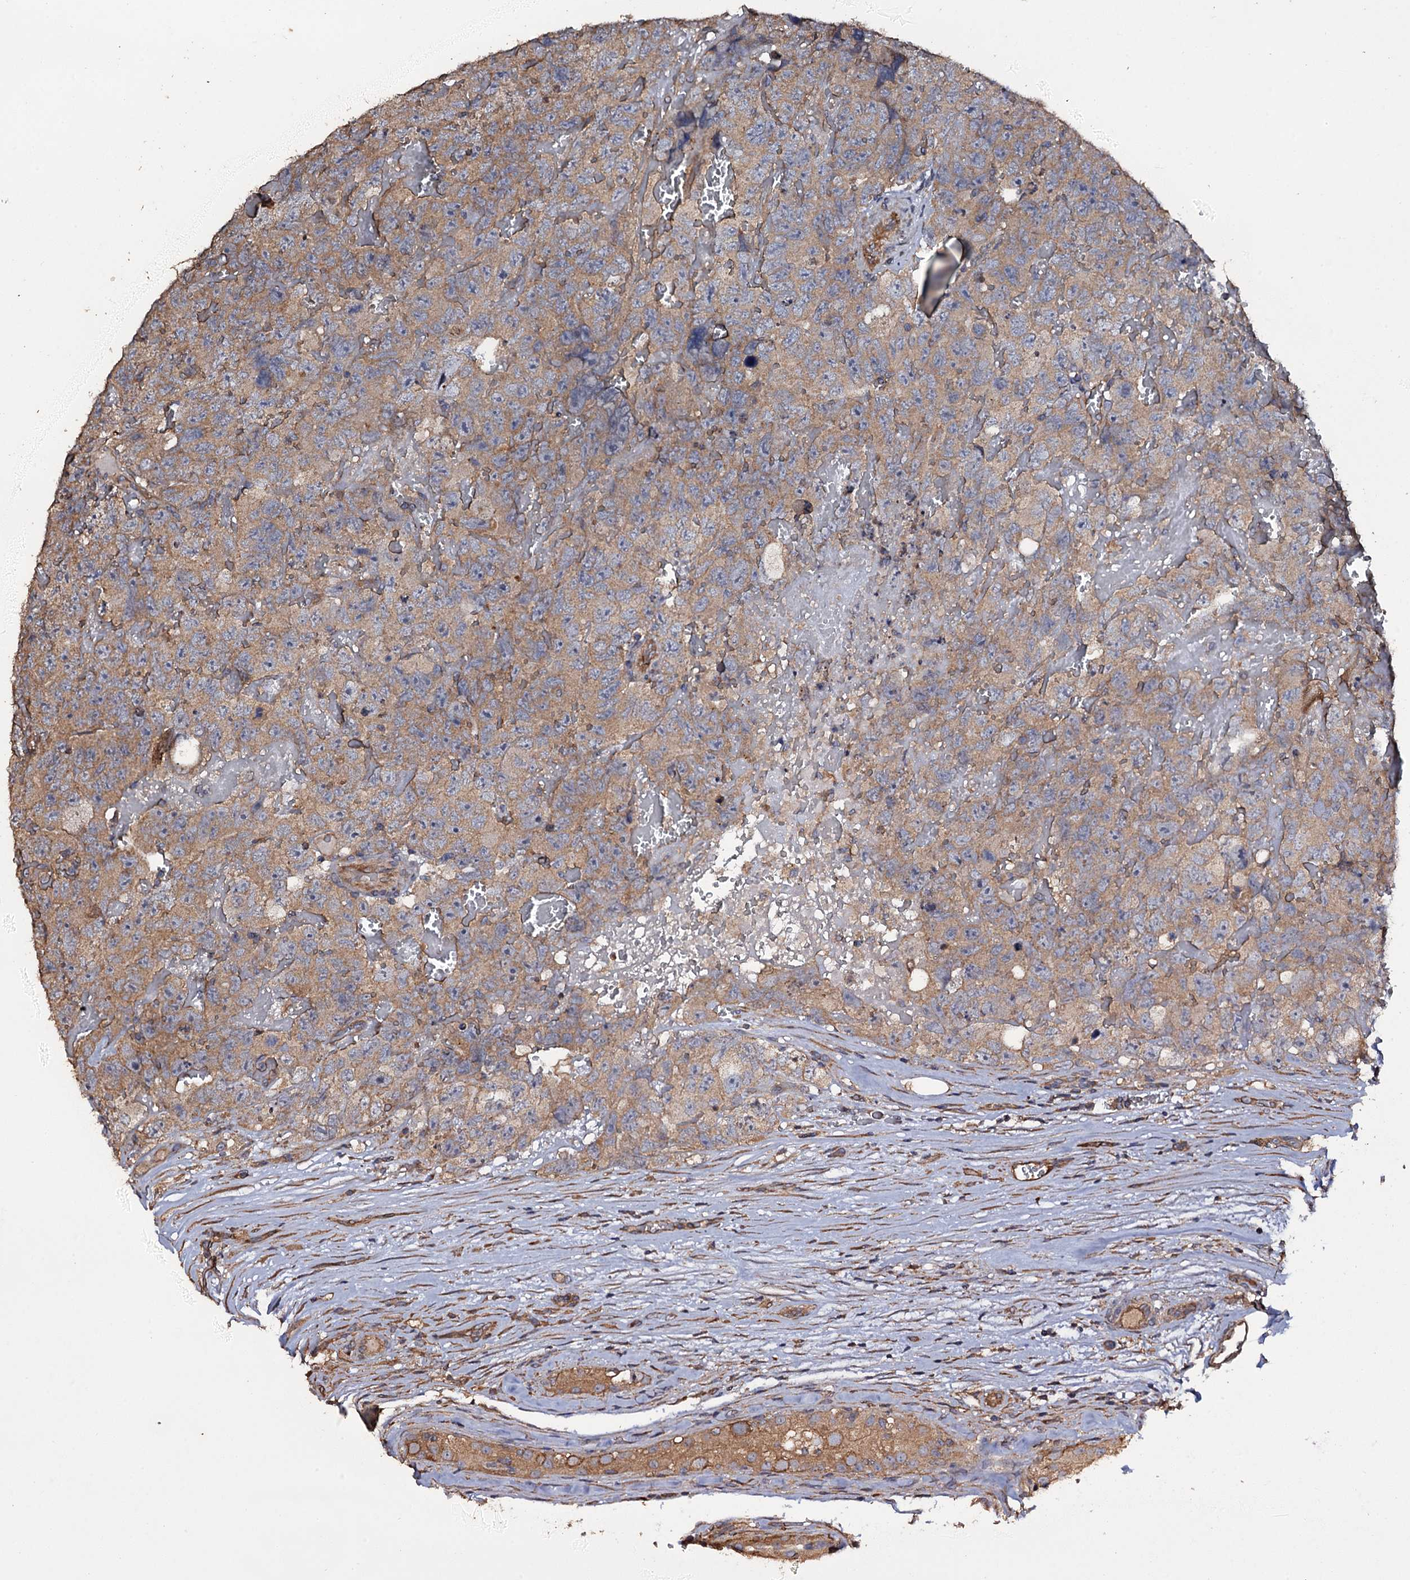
{"staining": {"intensity": "moderate", "quantity": ">75%", "location": "cytoplasmic/membranous"}, "tissue": "testis cancer", "cell_type": "Tumor cells", "image_type": "cancer", "snomed": [{"axis": "morphology", "description": "Carcinoma, Embryonal, NOS"}, {"axis": "topography", "description": "Testis"}], "caption": "Moderate cytoplasmic/membranous protein positivity is appreciated in about >75% of tumor cells in embryonal carcinoma (testis).", "gene": "TTC23", "patient": {"sex": "male", "age": 45}}